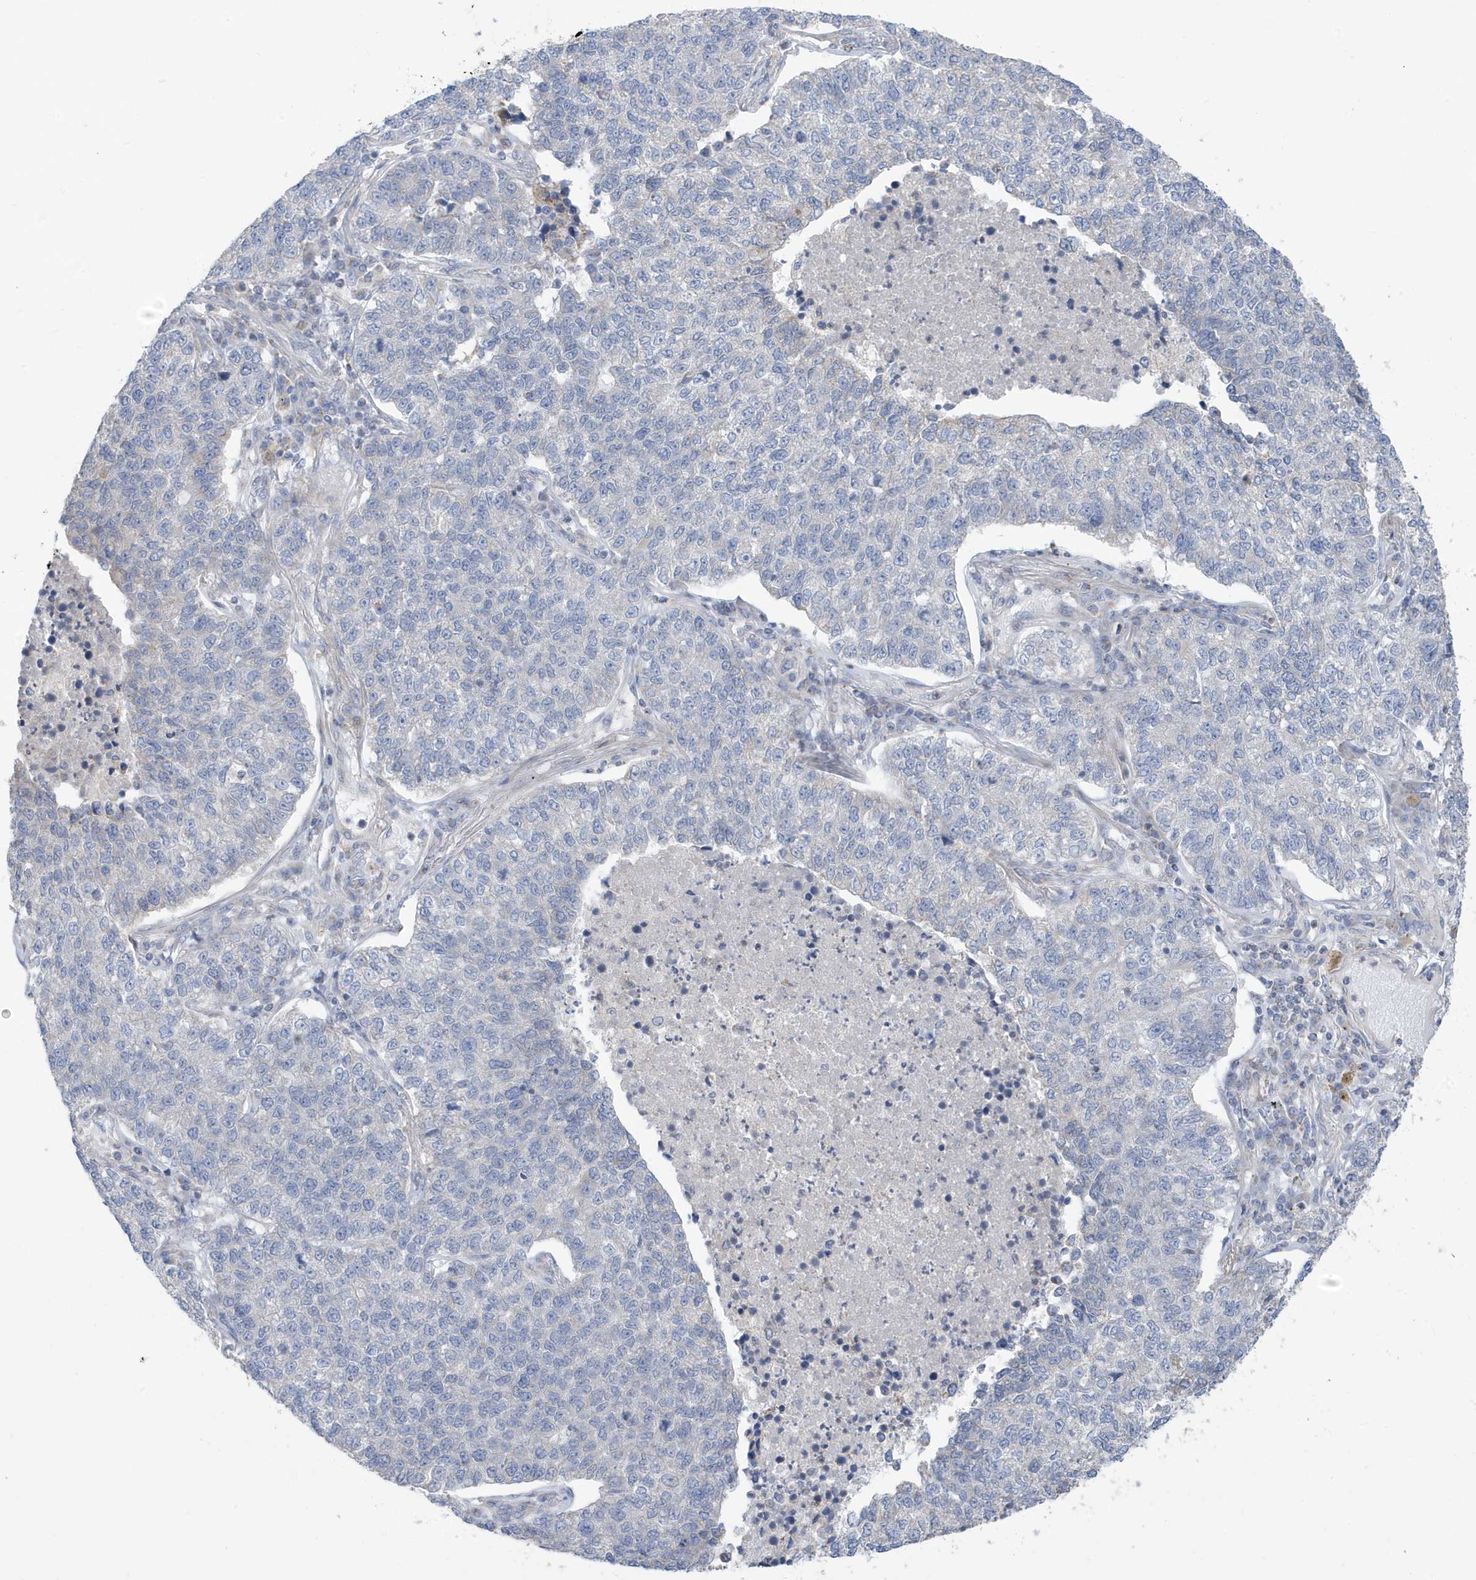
{"staining": {"intensity": "negative", "quantity": "none", "location": "none"}, "tissue": "lung cancer", "cell_type": "Tumor cells", "image_type": "cancer", "snomed": [{"axis": "morphology", "description": "Adenocarcinoma, NOS"}, {"axis": "topography", "description": "Lung"}], "caption": "There is no significant expression in tumor cells of lung cancer. (DAB (3,3'-diaminobenzidine) IHC, high magnification).", "gene": "ATP13A5", "patient": {"sex": "male", "age": 49}}